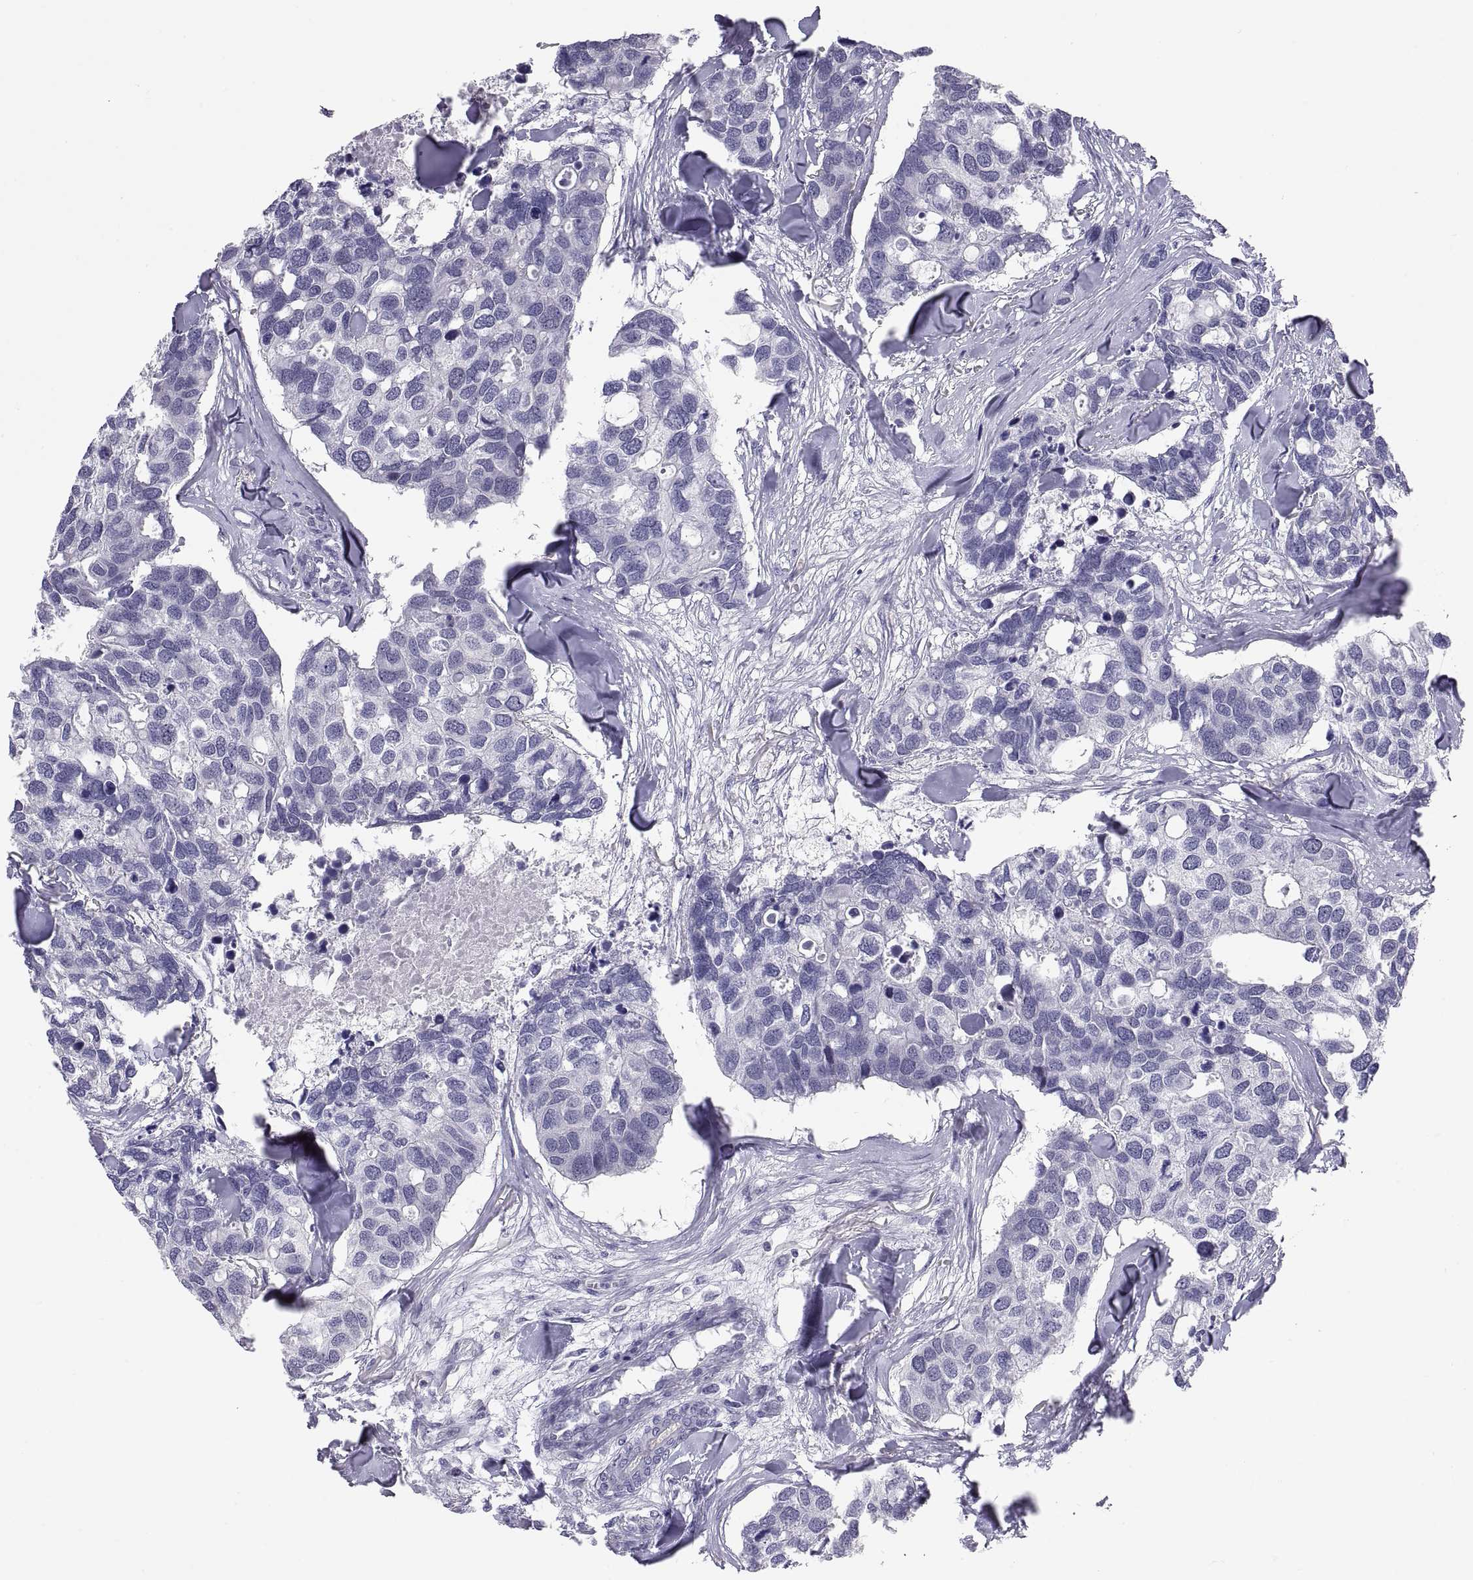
{"staining": {"intensity": "negative", "quantity": "none", "location": "none"}, "tissue": "breast cancer", "cell_type": "Tumor cells", "image_type": "cancer", "snomed": [{"axis": "morphology", "description": "Duct carcinoma"}, {"axis": "topography", "description": "Breast"}], "caption": "The IHC photomicrograph has no significant positivity in tumor cells of breast cancer (intraductal carcinoma) tissue.", "gene": "FAM170A", "patient": {"sex": "female", "age": 83}}